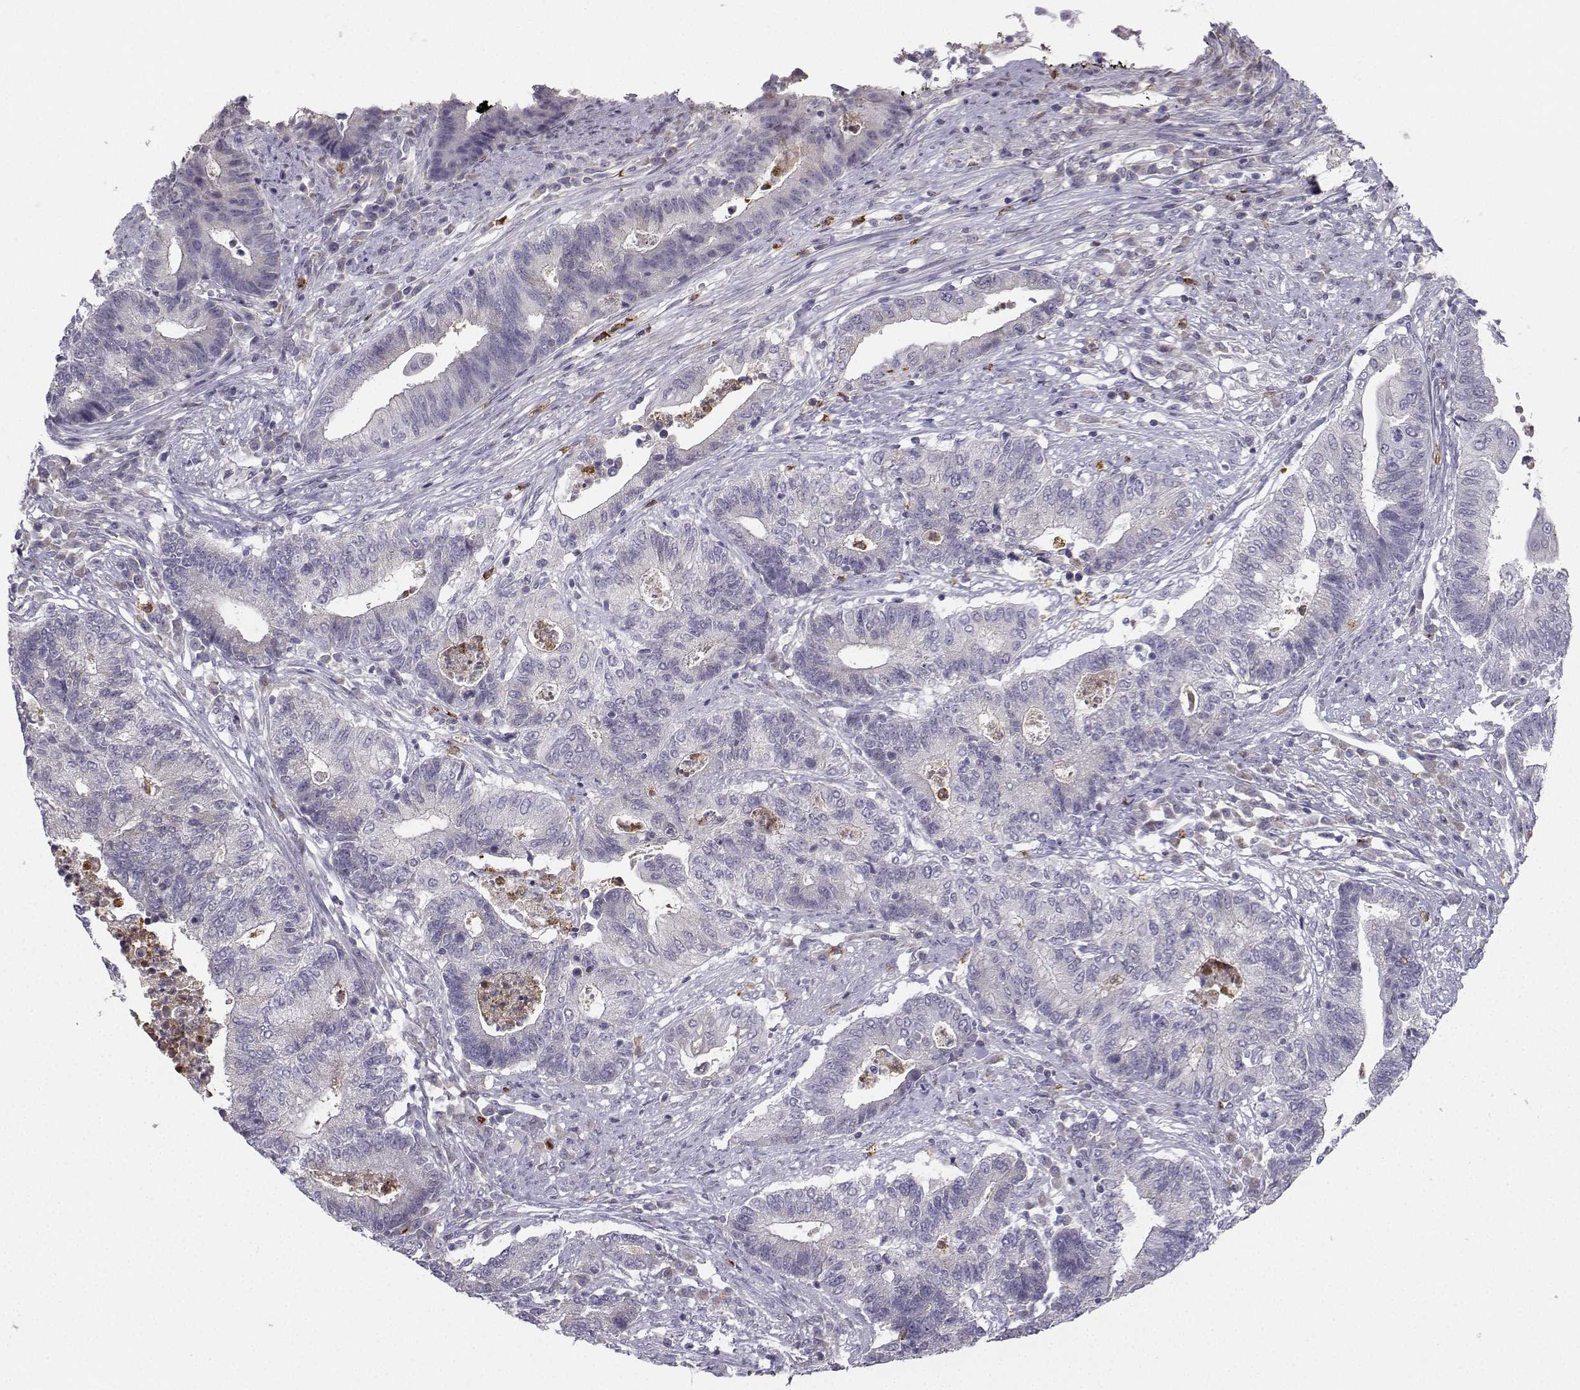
{"staining": {"intensity": "negative", "quantity": "none", "location": "none"}, "tissue": "endometrial cancer", "cell_type": "Tumor cells", "image_type": "cancer", "snomed": [{"axis": "morphology", "description": "Adenocarcinoma, NOS"}, {"axis": "topography", "description": "Uterus"}, {"axis": "topography", "description": "Endometrium"}], "caption": "This is an immunohistochemistry (IHC) histopathology image of endometrial adenocarcinoma. There is no expression in tumor cells.", "gene": "CALY", "patient": {"sex": "female", "age": 54}}